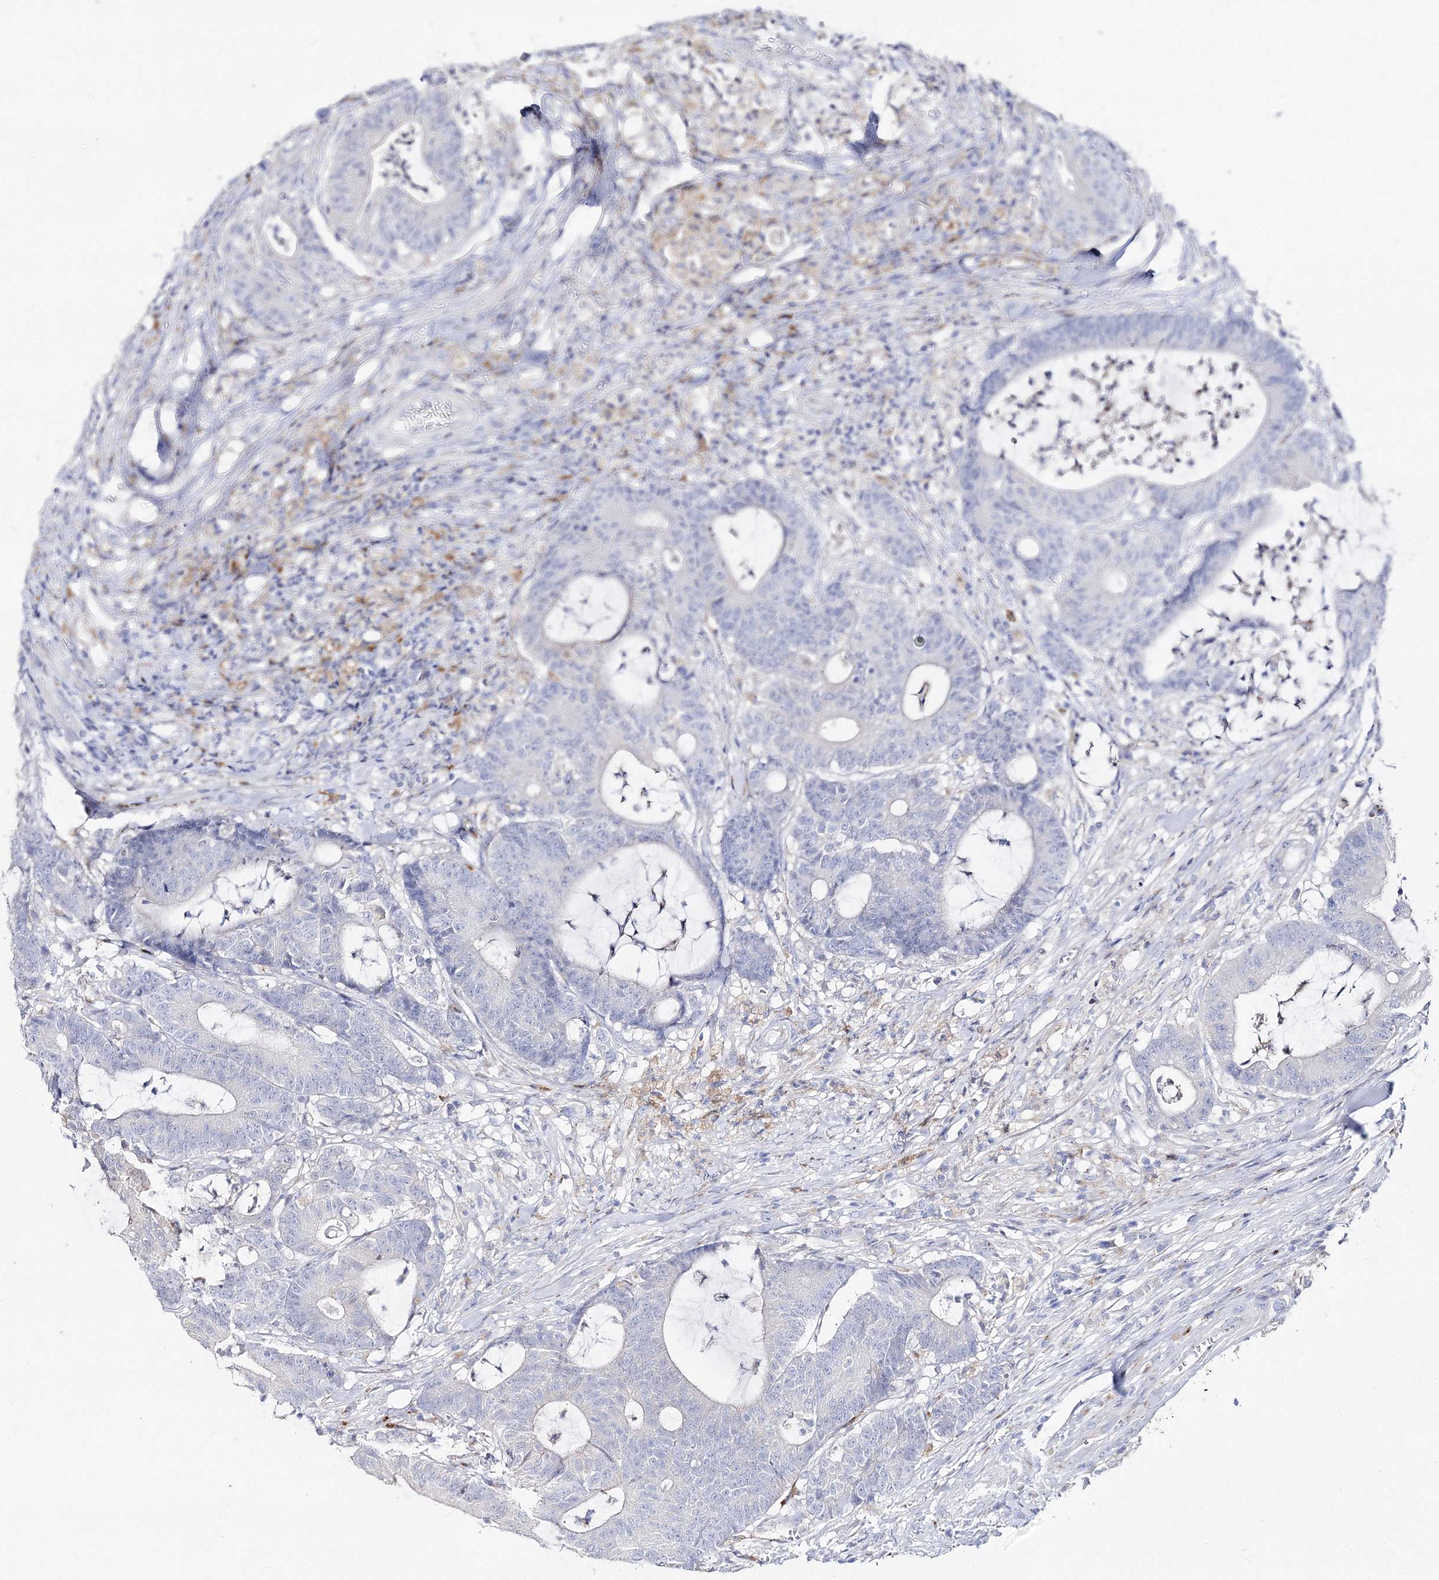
{"staining": {"intensity": "negative", "quantity": "none", "location": "none"}, "tissue": "colorectal cancer", "cell_type": "Tumor cells", "image_type": "cancer", "snomed": [{"axis": "morphology", "description": "Adenocarcinoma, NOS"}, {"axis": "topography", "description": "Colon"}], "caption": "Immunohistochemical staining of adenocarcinoma (colorectal) demonstrates no significant staining in tumor cells.", "gene": "SLC3A1", "patient": {"sex": "female", "age": 84}}